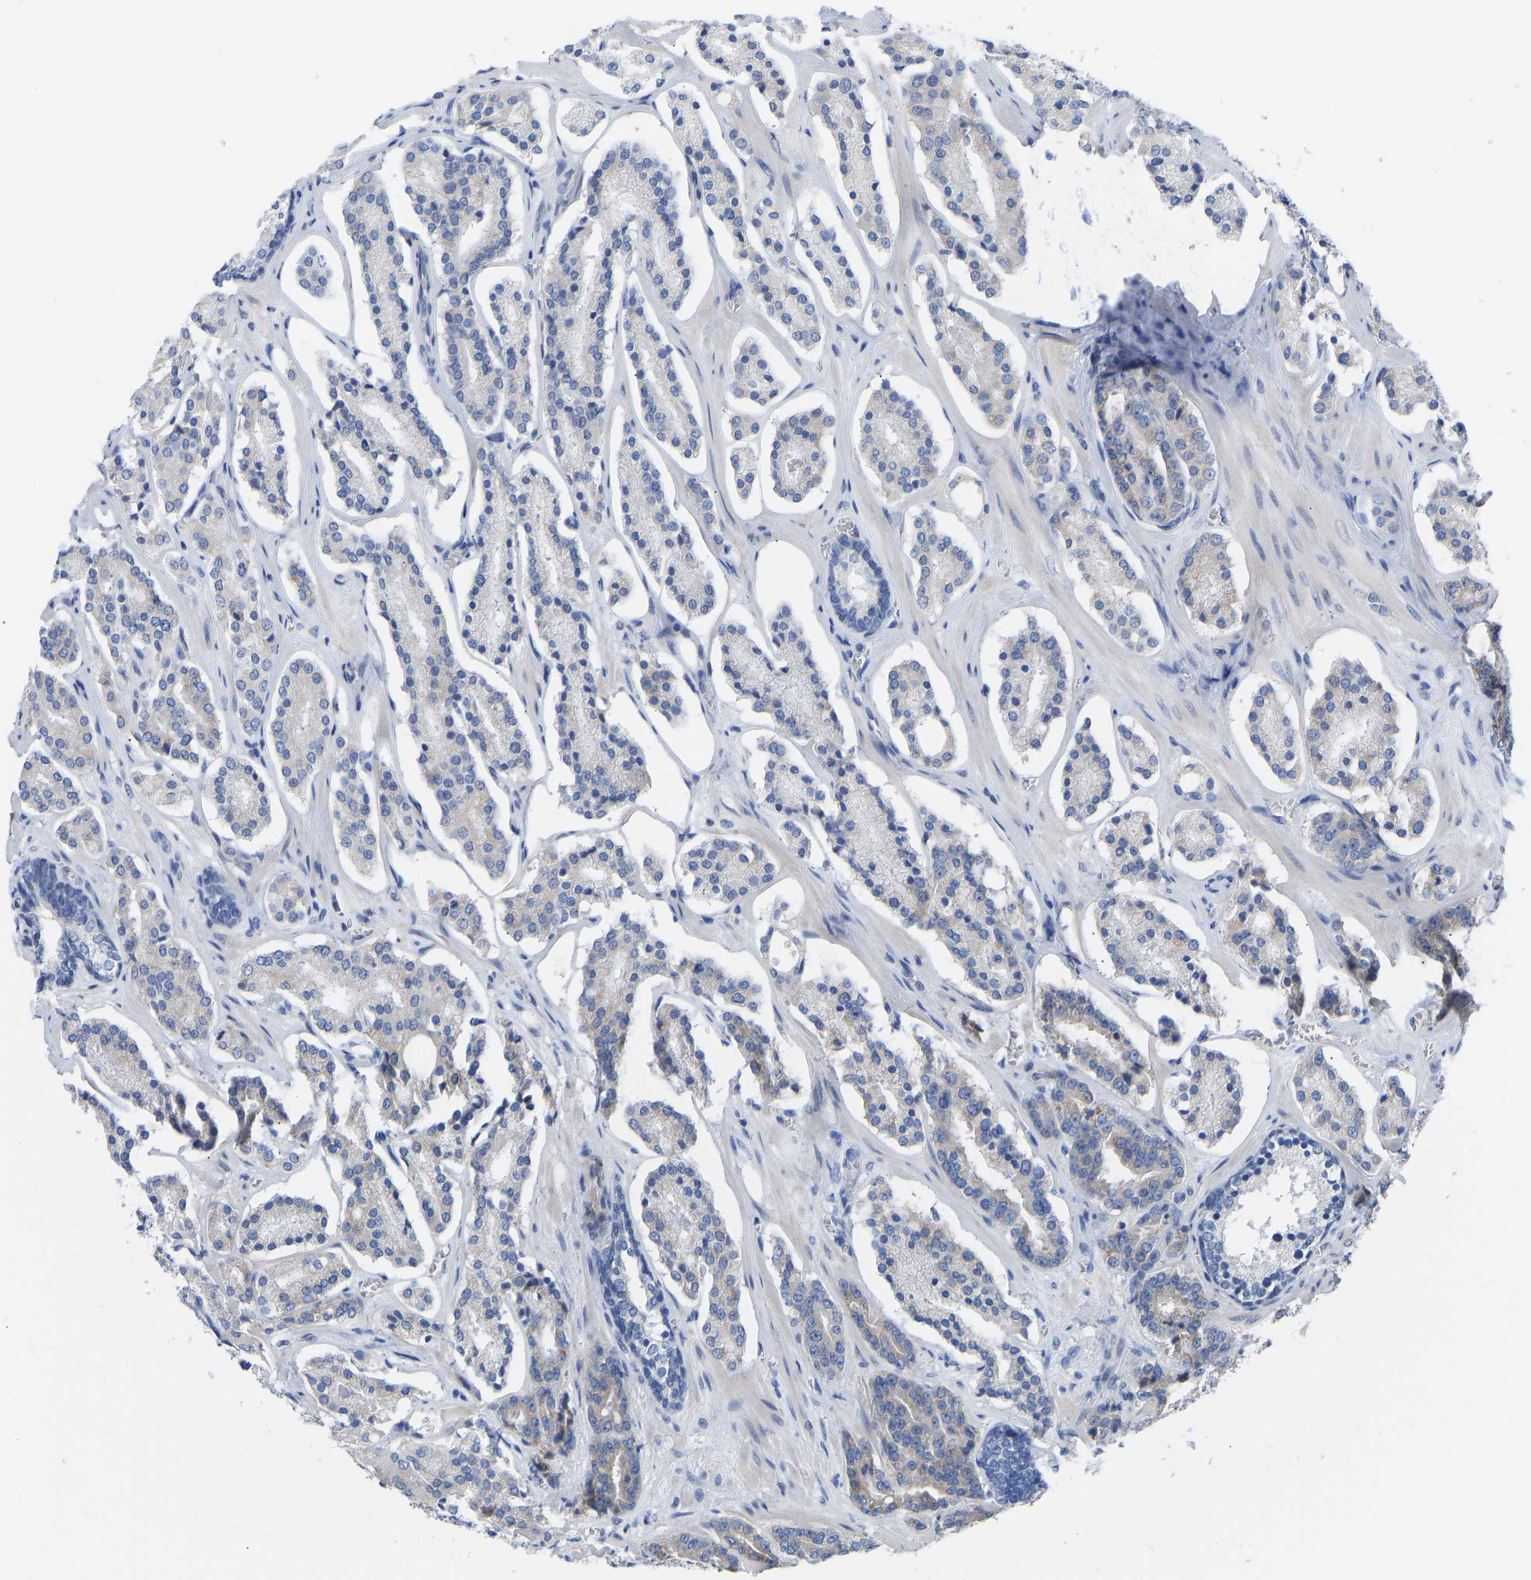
{"staining": {"intensity": "negative", "quantity": "none", "location": "none"}, "tissue": "prostate cancer", "cell_type": "Tumor cells", "image_type": "cancer", "snomed": [{"axis": "morphology", "description": "Adenocarcinoma, High grade"}, {"axis": "topography", "description": "Prostate"}], "caption": "DAB (3,3'-diaminobenzidine) immunohistochemical staining of prostate cancer shows no significant positivity in tumor cells.", "gene": "OLIG2", "patient": {"sex": "male", "age": 60}}